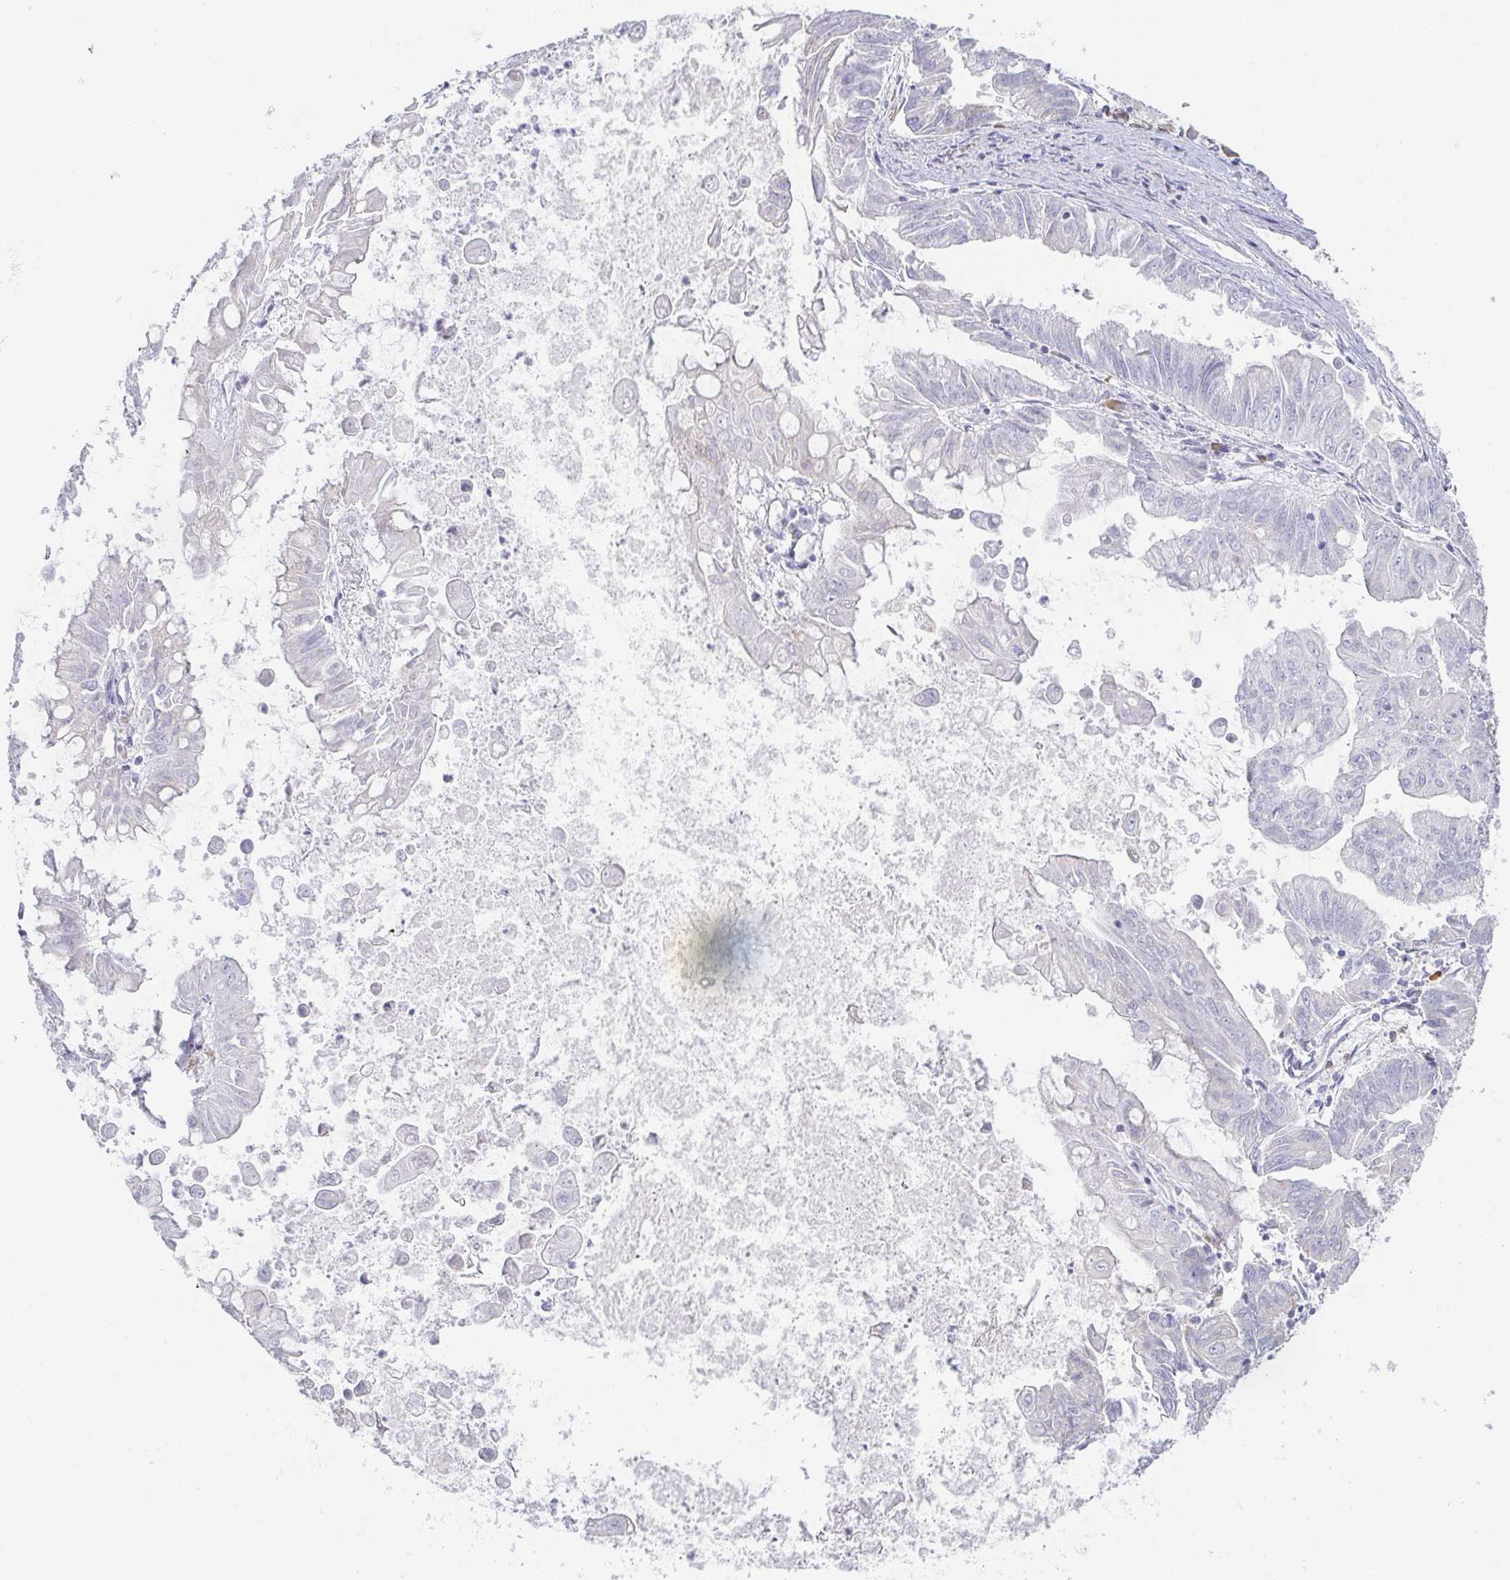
{"staining": {"intensity": "negative", "quantity": "none", "location": "none"}, "tissue": "stomach cancer", "cell_type": "Tumor cells", "image_type": "cancer", "snomed": [{"axis": "morphology", "description": "Adenocarcinoma, NOS"}, {"axis": "topography", "description": "Stomach, upper"}], "caption": "Immunohistochemistry (IHC) of stomach adenocarcinoma reveals no staining in tumor cells.", "gene": "PRR27", "patient": {"sex": "male", "age": 80}}